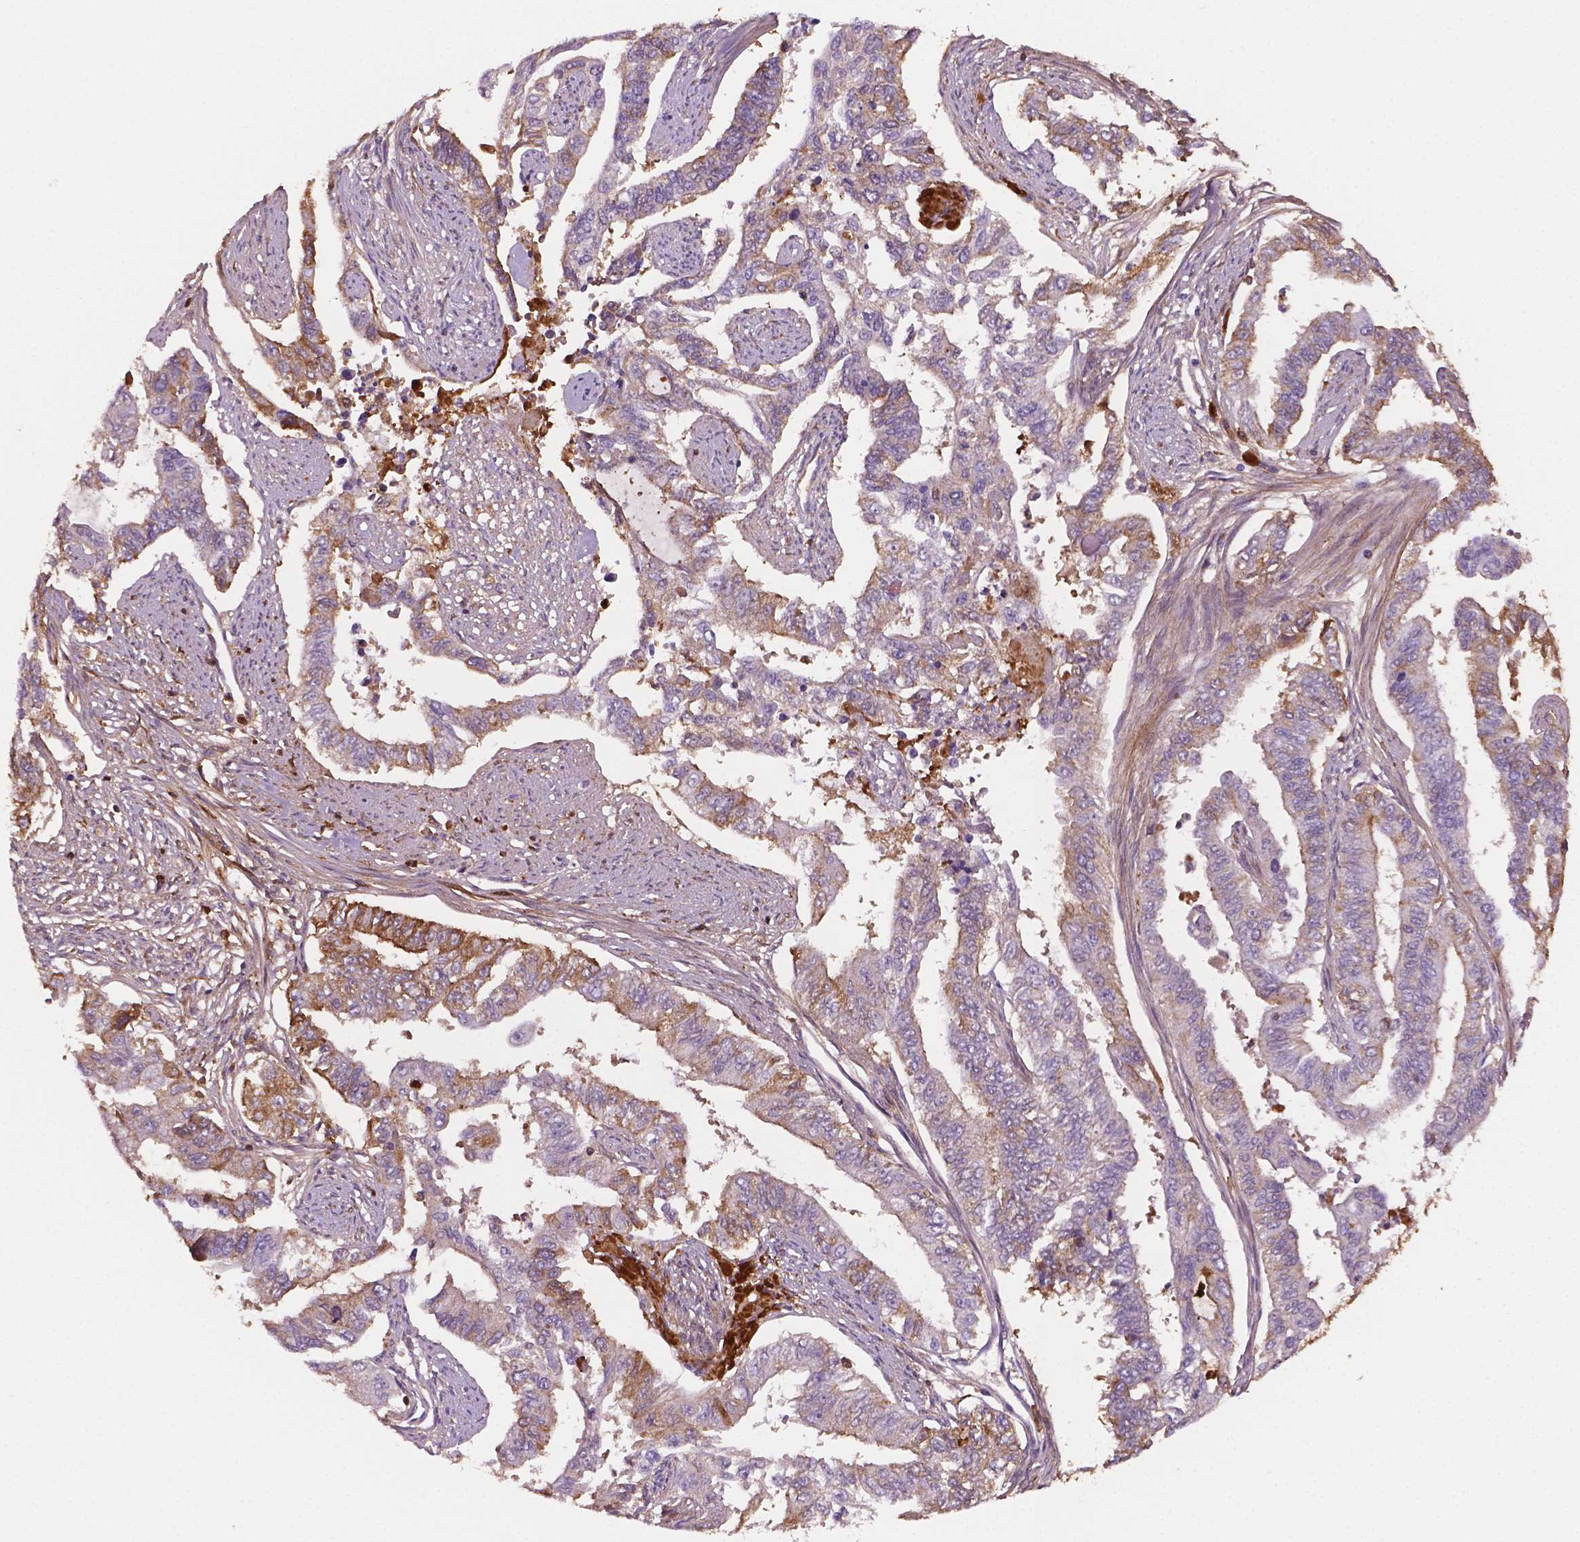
{"staining": {"intensity": "moderate", "quantity": "<25%", "location": "cytoplasmic/membranous"}, "tissue": "endometrial cancer", "cell_type": "Tumor cells", "image_type": "cancer", "snomed": [{"axis": "morphology", "description": "Adenocarcinoma, NOS"}, {"axis": "topography", "description": "Uterus"}], "caption": "Endometrial cancer (adenocarcinoma) was stained to show a protein in brown. There is low levels of moderate cytoplasmic/membranous expression in about <25% of tumor cells.", "gene": "FBLN1", "patient": {"sex": "female", "age": 59}}